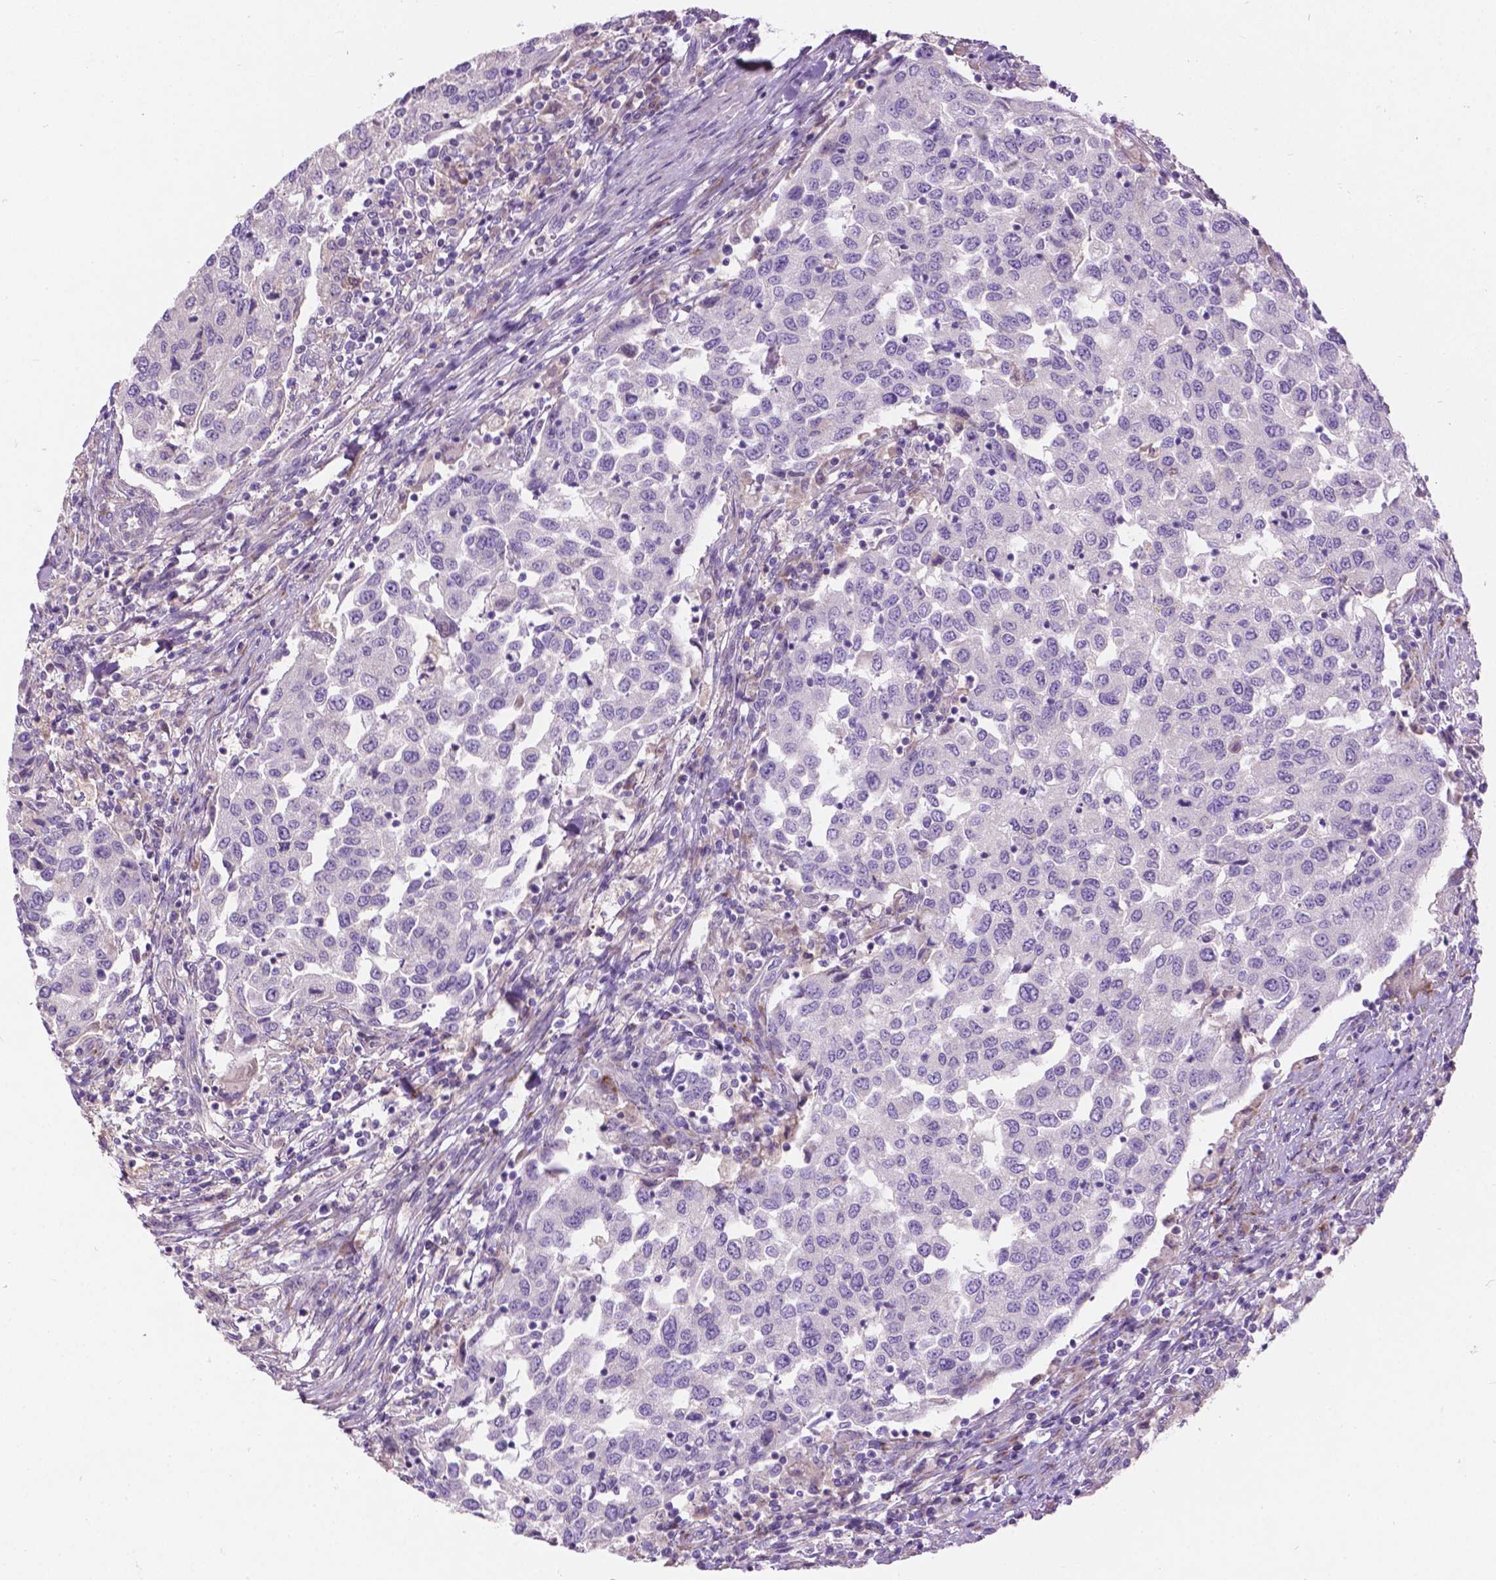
{"staining": {"intensity": "negative", "quantity": "none", "location": "none"}, "tissue": "urothelial cancer", "cell_type": "Tumor cells", "image_type": "cancer", "snomed": [{"axis": "morphology", "description": "Urothelial carcinoma, High grade"}, {"axis": "topography", "description": "Urinary bladder"}], "caption": "An IHC image of urothelial carcinoma (high-grade) is shown. There is no staining in tumor cells of urothelial carcinoma (high-grade).", "gene": "NOXO1", "patient": {"sex": "female", "age": 78}}